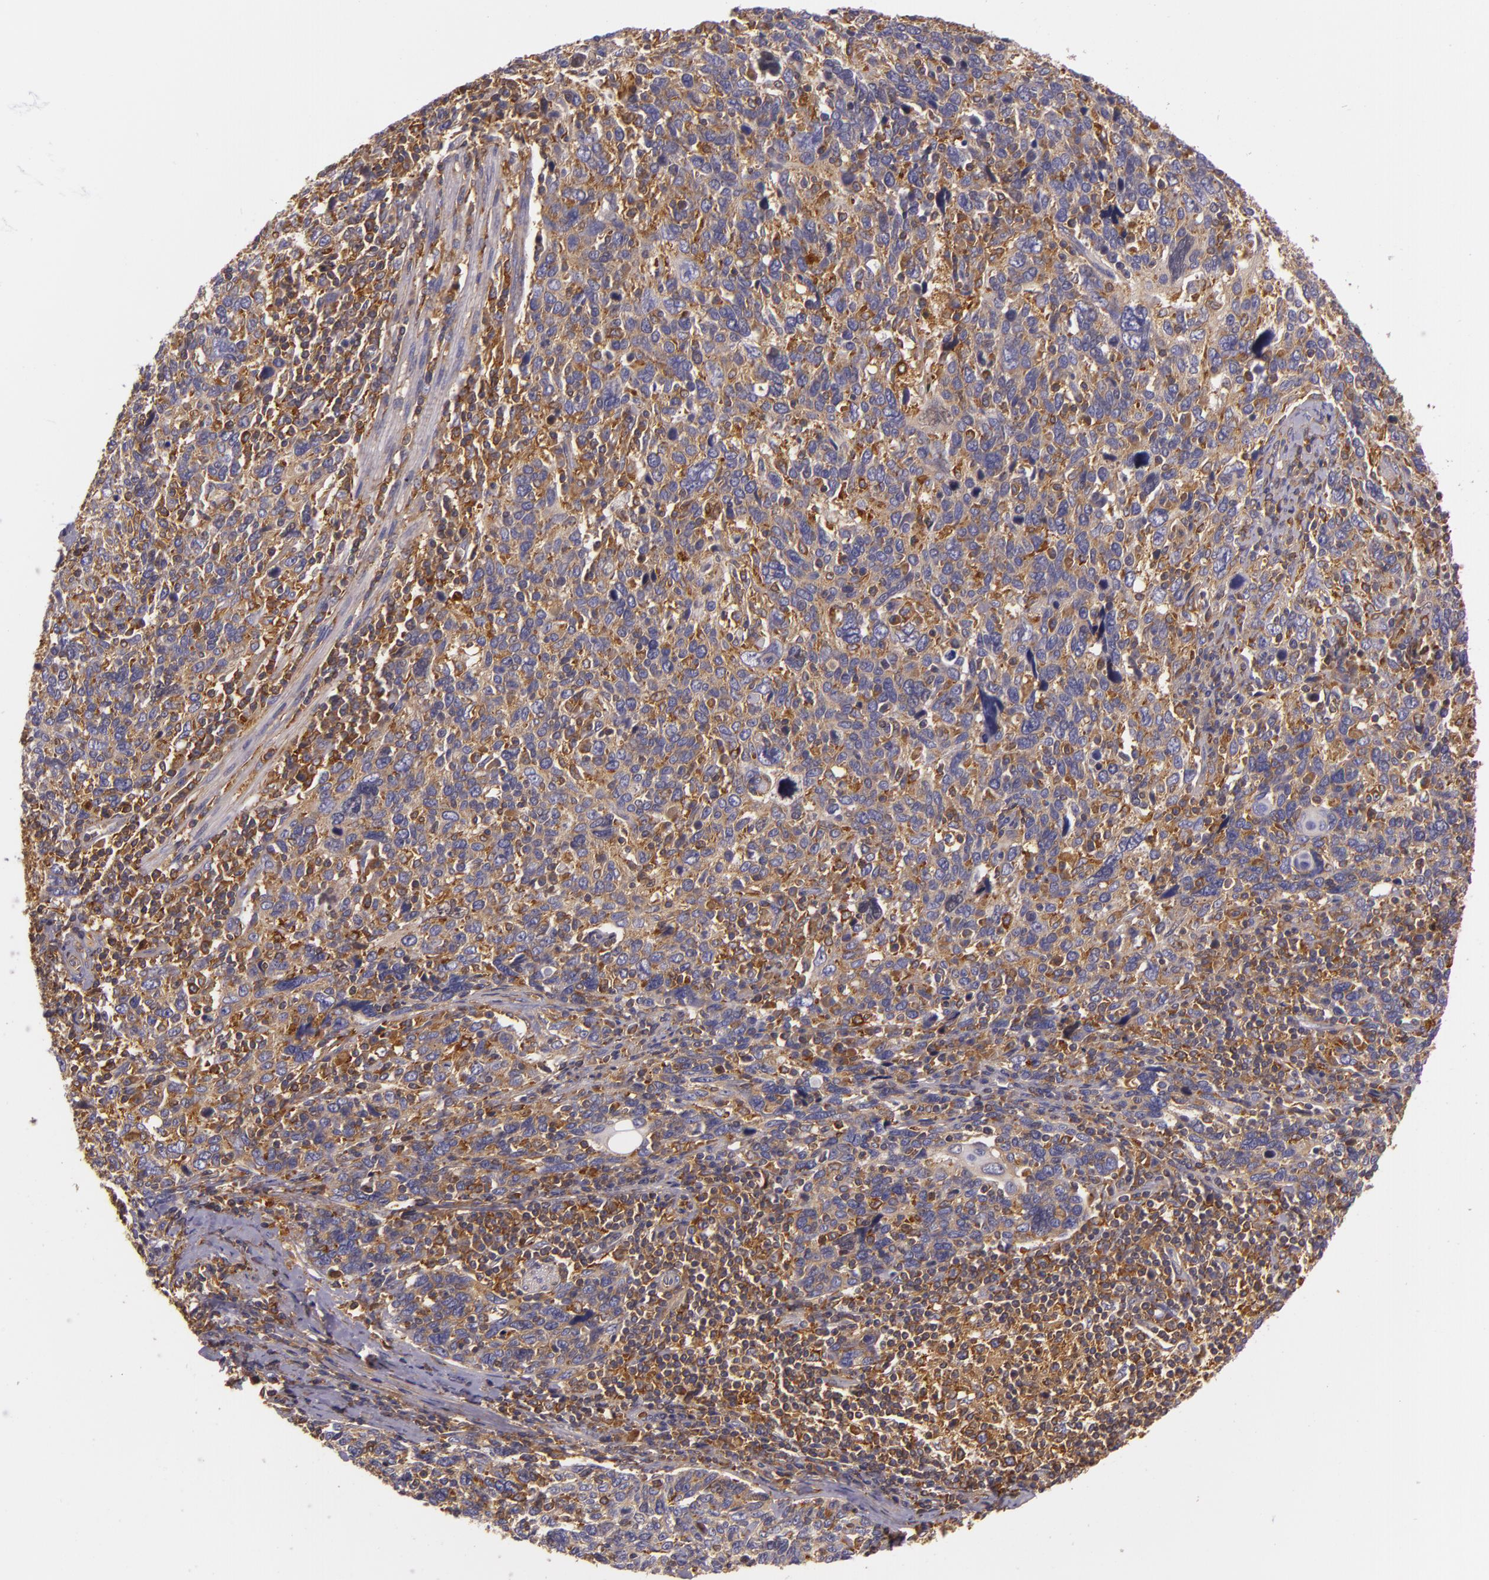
{"staining": {"intensity": "moderate", "quantity": ">75%", "location": "cytoplasmic/membranous"}, "tissue": "cervical cancer", "cell_type": "Tumor cells", "image_type": "cancer", "snomed": [{"axis": "morphology", "description": "Squamous cell carcinoma, NOS"}, {"axis": "topography", "description": "Cervix"}], "caption": "A high-resolution image shows IHC staining of squamous cell carcinoma (cervical), which shows moderate cytoplasmic/membranous expression in approximately >75% of tumor cells. The protein is stained brown, and the nuclei are stained in blue (DAB (3,3'-diaminobenzidine) IHC with brightfield microscopy, high magnification).", "gene": "TLN1", "patient": {"sex": "female", "age": 41}}